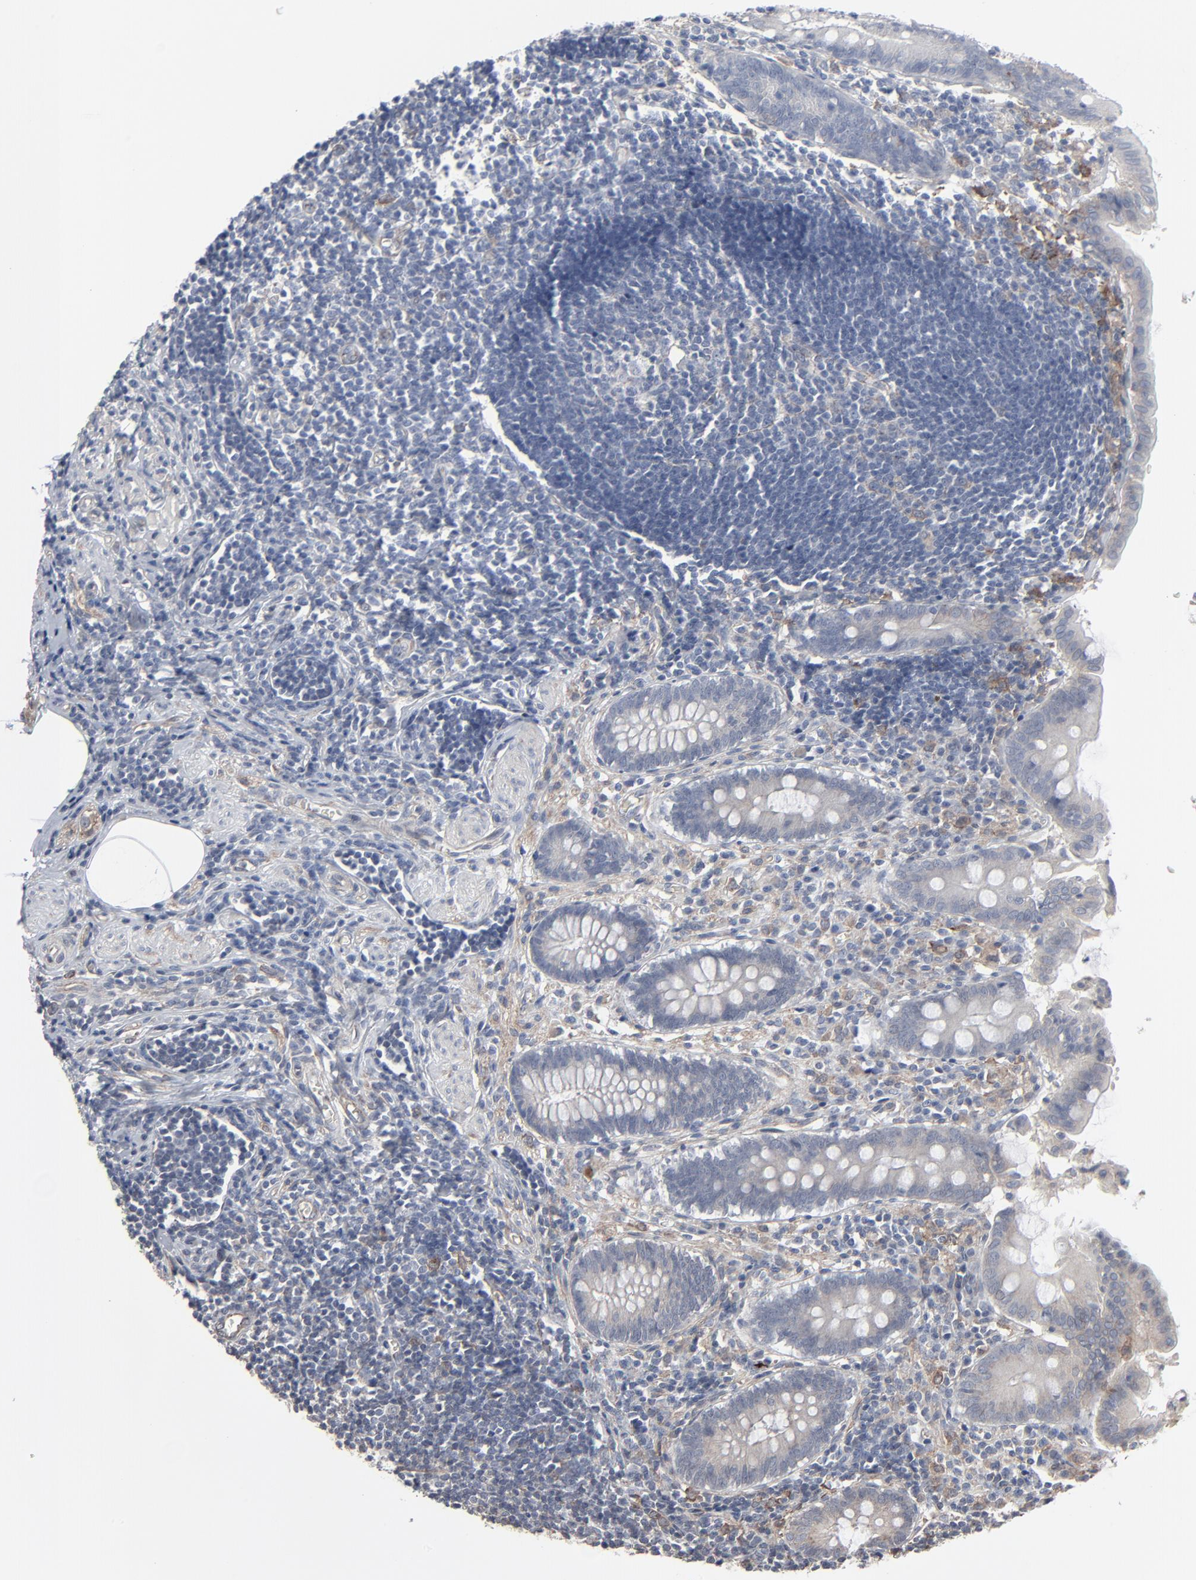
{"staining": {"intensity": "weak", "quantity": "<25%", "location": "cytoplasmic/membranous"}, "tissue": "appendix", "cell_type": "Glandular cells", "image_type": "normal", "snomed": [{"axis": "morphology", "description": "Normal tissue, NOS"}, {"axis": "topography", "description": "Appendix"}], "caption": "Glandular cells show no significant protein positivity in benign appendix.", "gene": "CTNND1", "patient": {"sex": "female", "age": 50}}